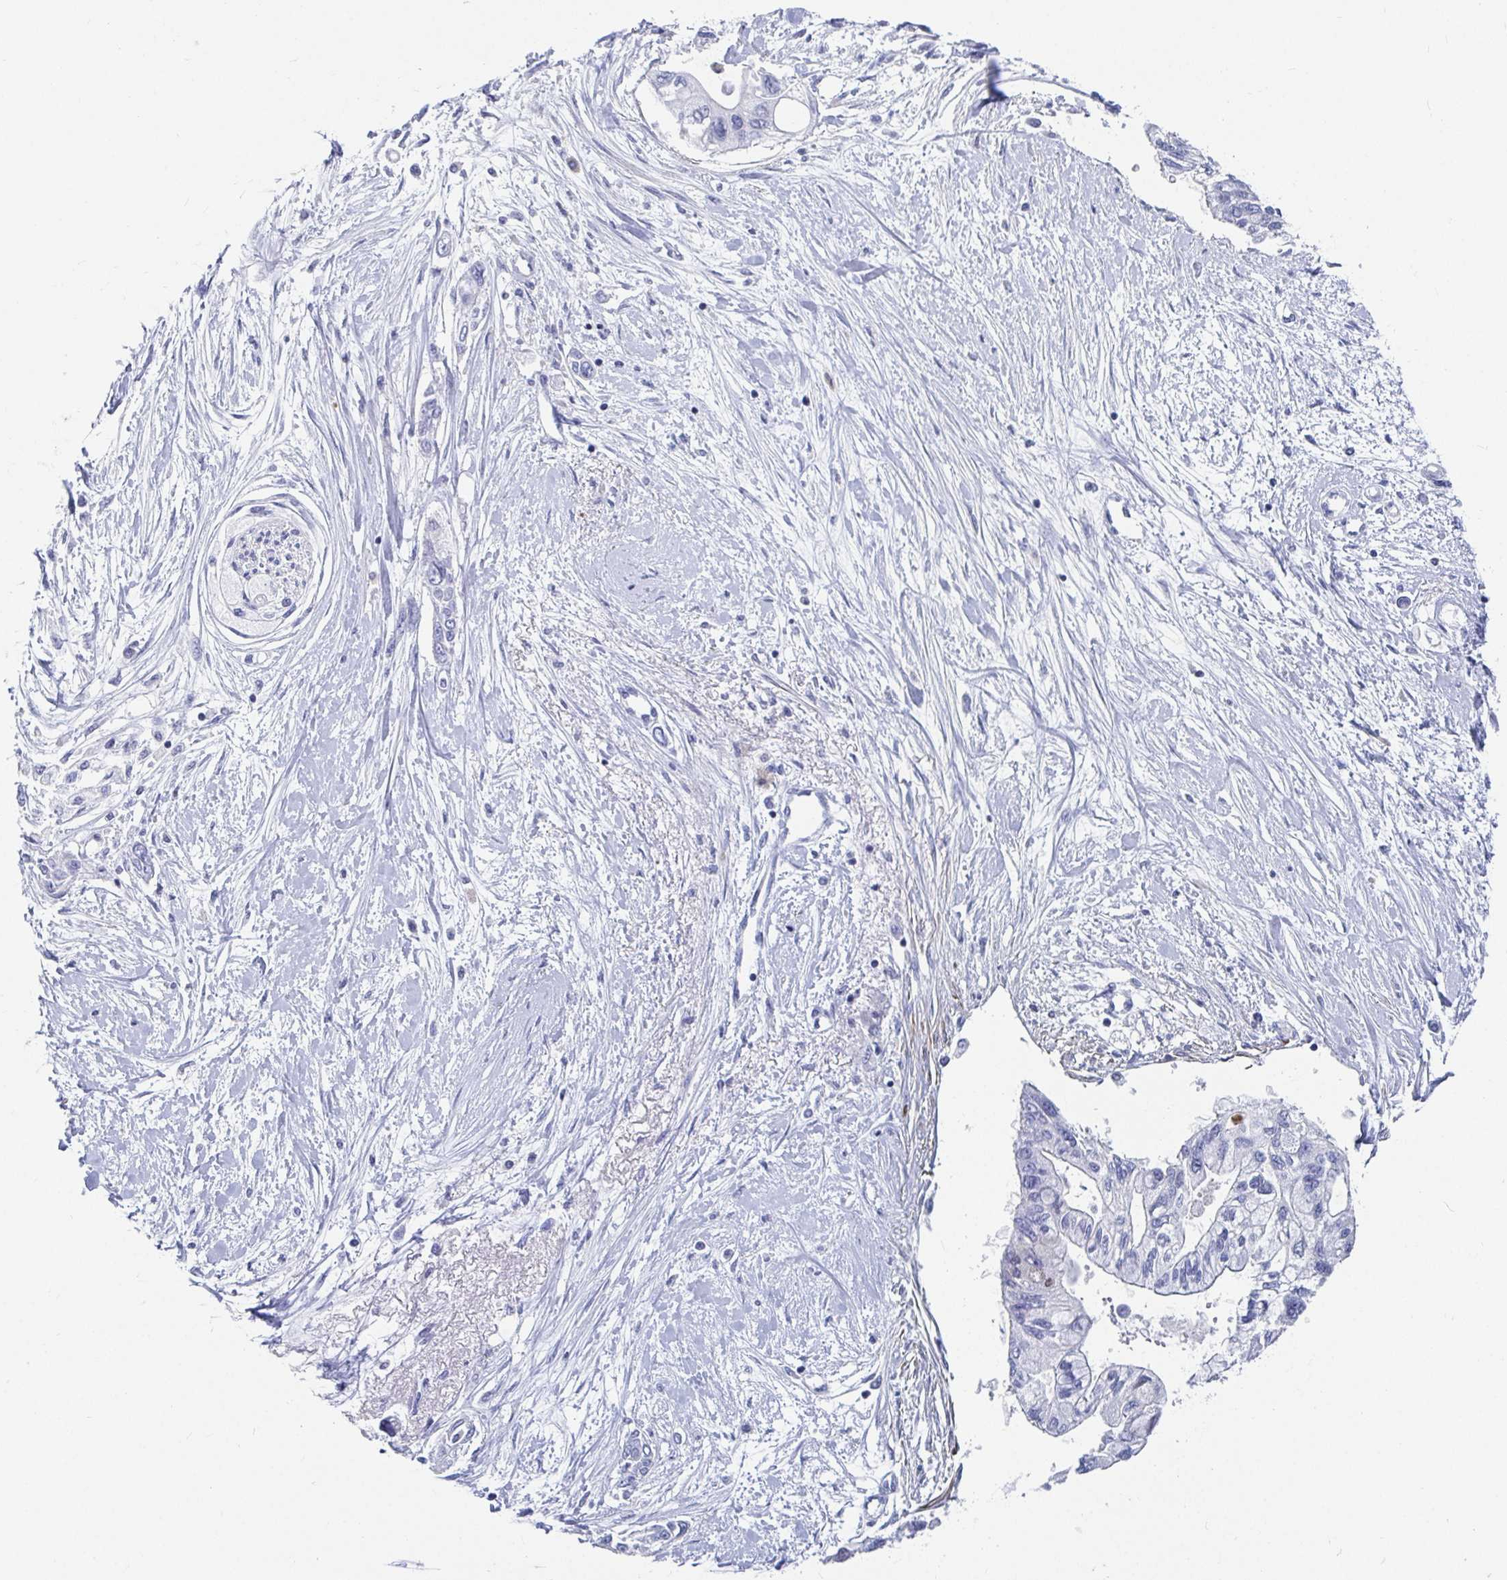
{"staining": {"intensity": "negative", "quantity": "none", "location": "none"}, "tissue": "pancreatic cancer", "cell_type": "Tumor cells", "image_type": "cancer", "snomed": [{"axis": "morphology", "description": "Adenocarcinoma, NOS"}, {"axis": "topography", "description": "Pancreas"}], "caption": "This is a photomicrograph of immunohistochemistry (IHC) staining of pancreatic cancer, which shows no expression in tumor cells.", "gene": "ZFP82", "patient": {"sex": "female", "age": 77}}